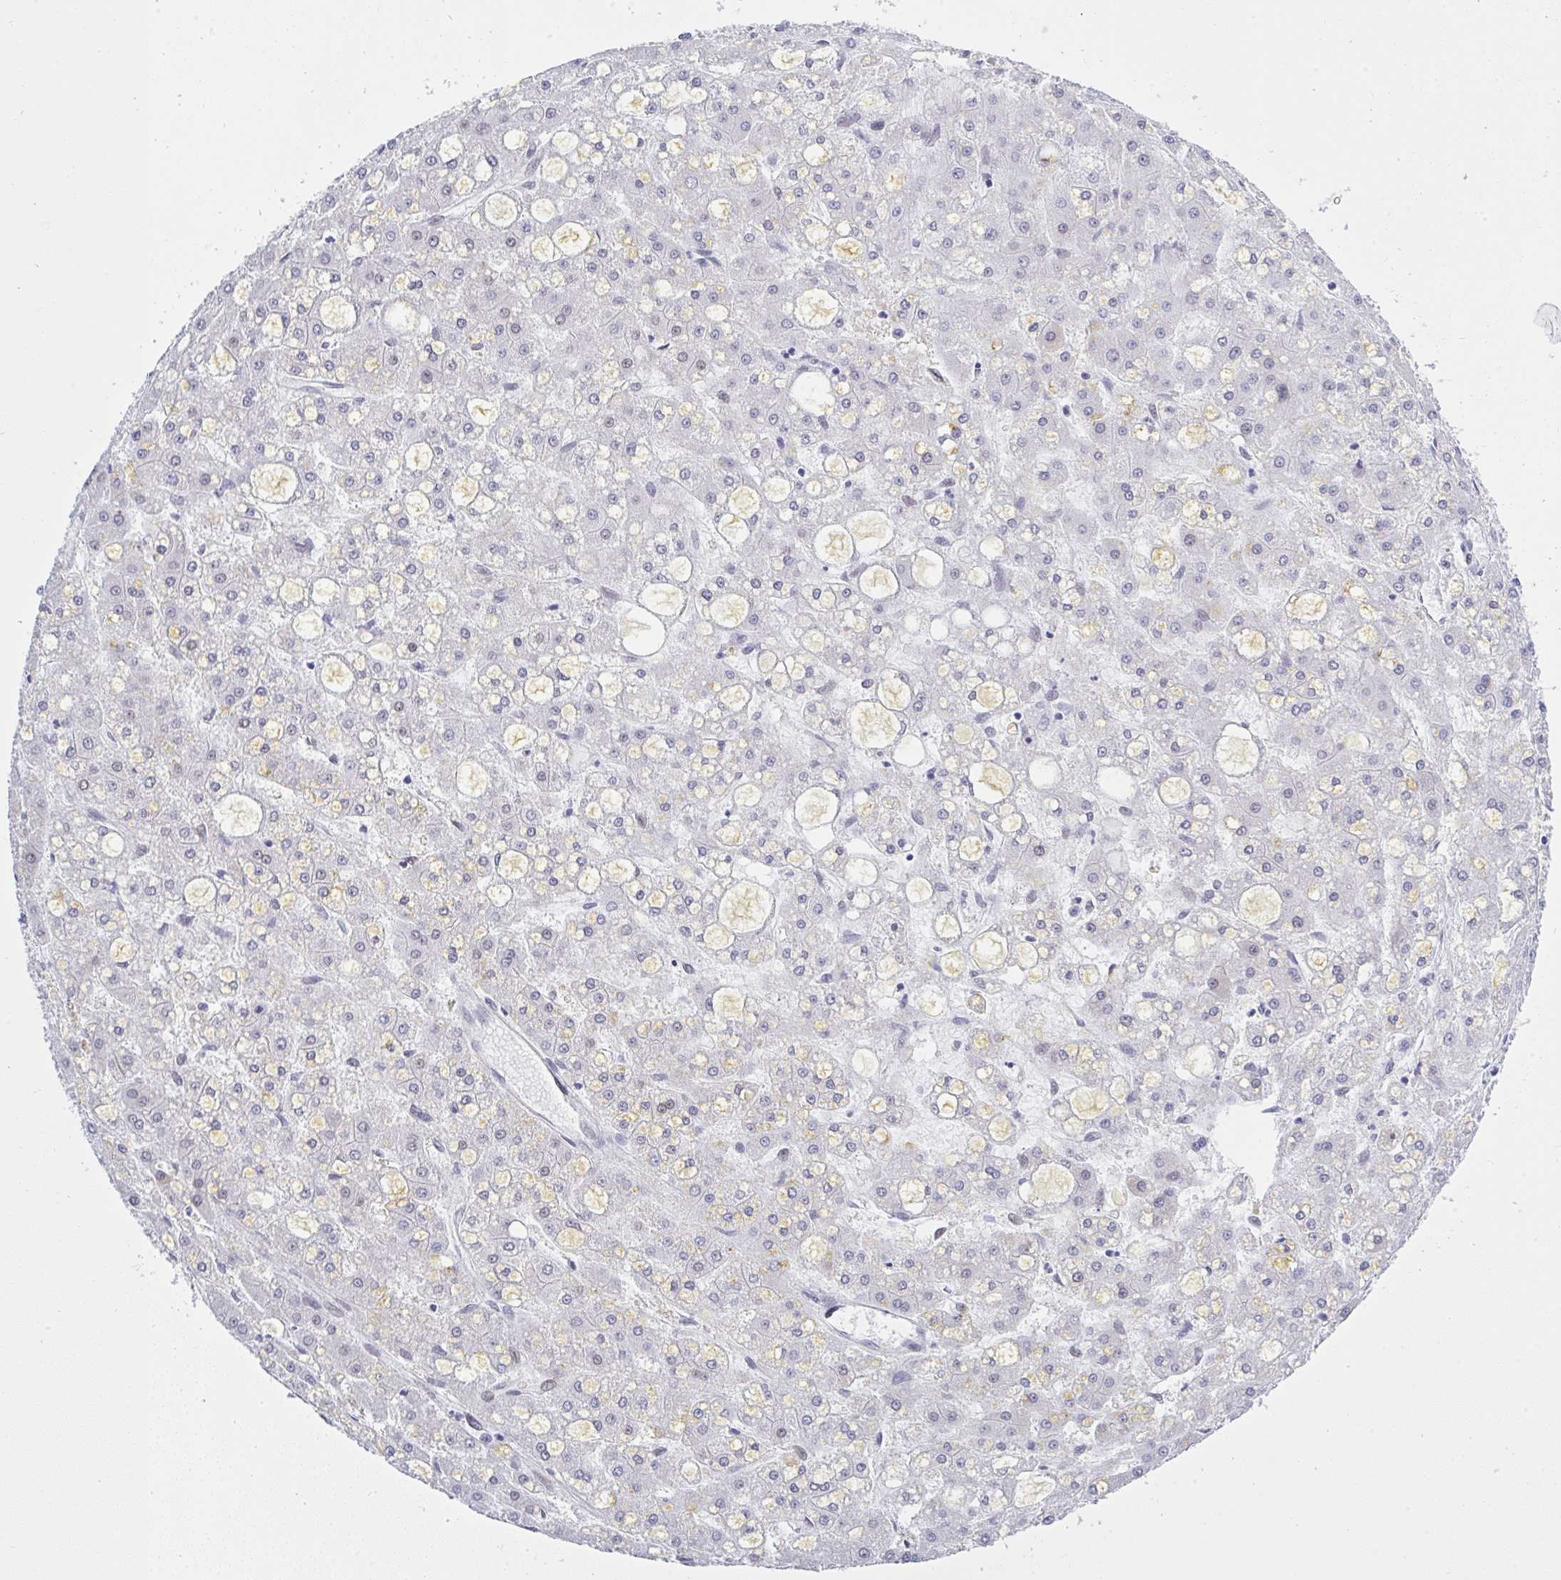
{"staining": {"intensity": "negative", "quantity": "none", "location": "none"}, "tissue": "liver cancer", "cell_type": "Tumor cells", "image_type": "cancer", "snomed": [{"axis": "morphology", "description": "Carcinoma, Hepatocellular, NOS"}, {"axis": "topography", "description": "Liver"}], "caption": "There is no significant expression in tumor cells of liver cancer.", "gene": "MFSD4A", "patient": {"sex": "male", "age": 67}}